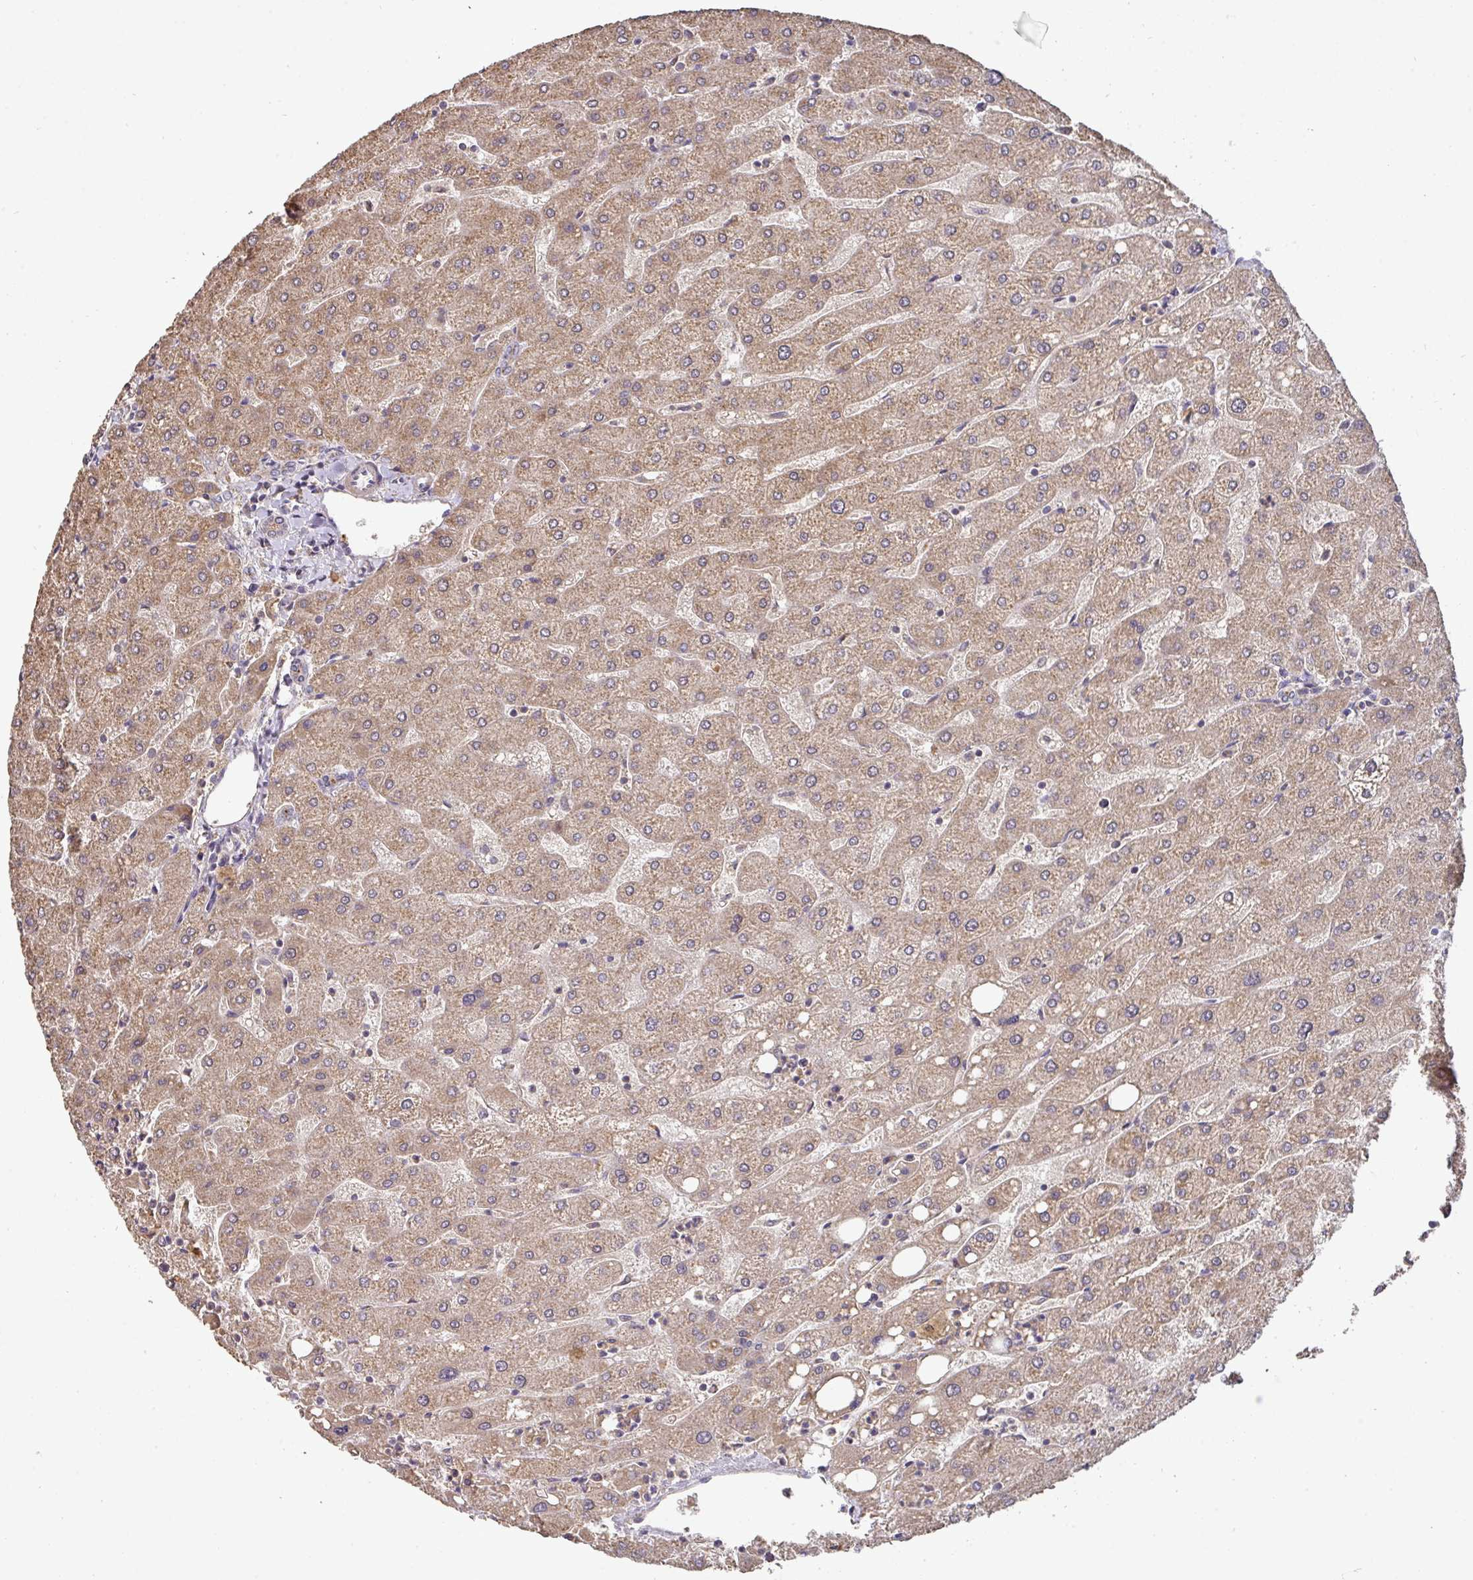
{"staining": {"intensity": "weak", "quantity": "25%-75%", "location": "cytoplasmic/membranous"}, "tissue": "liver", "cell_type": "Cholangiocytes", "image_type": "normal", "snomed": [{"axis": "morphology", "description": "Normal tissue, NOS"}, {"axis": "topography", "description": "Liver"}], "caption": "DAB (3,3'-diaminobenzidine) immunohistochemical staining of unremarkable liver reveals weak cytoplasmic/membranous protein expression in about 25%-75% of cholangiocytes. (brown staining indicates protein expression, while blue staining denotes nuclei).", "gene": "ACVR2B", "patient": {"sex": "male", "age": 67}}